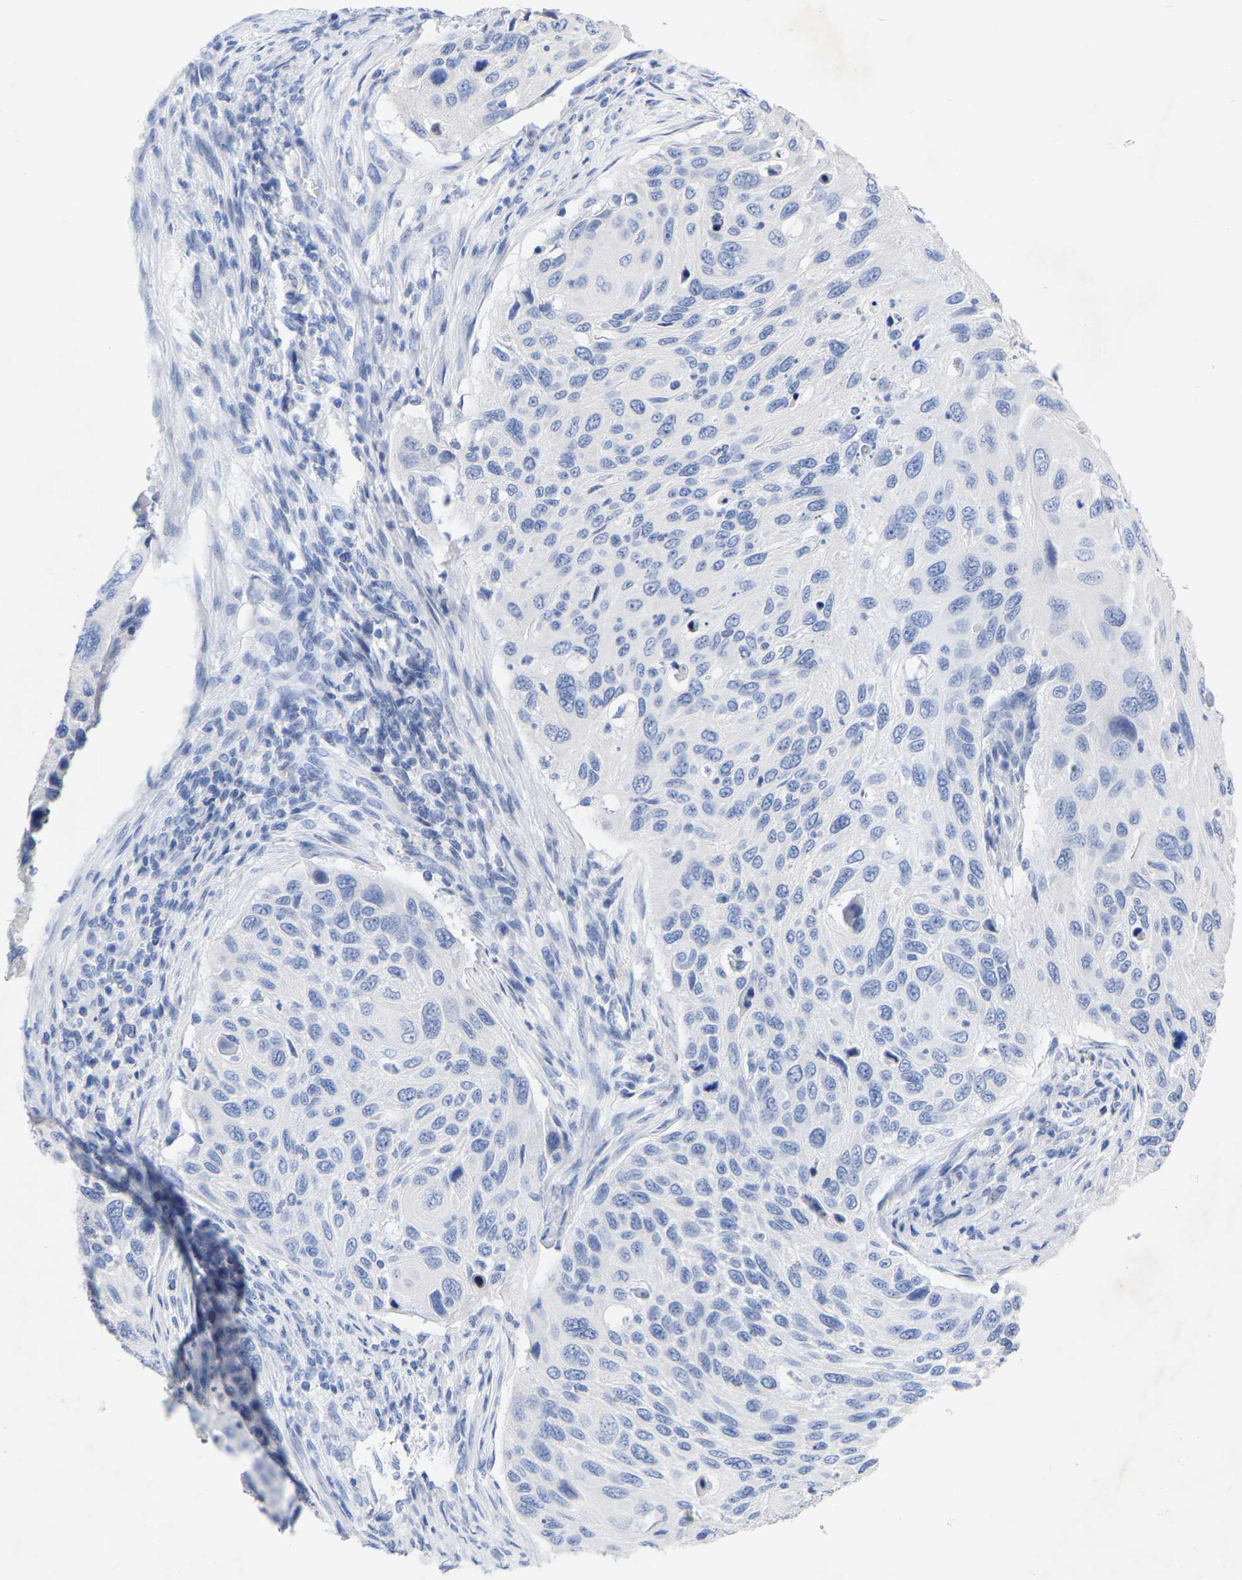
{"staining": {"intensity": "negative", "quantity": "none", "location": "none"}, "tissue": "cervical cancer", "cell_type": "Tumor cells", "image_type": "cancer", "snomed": [{"axis": "morphology", "description": "Squamous cell carcinoma, NOS"}, {"axis": "topography", "description": "Cervix"}], "caption": "Immunohistochemical staining of human cervical cancer displays no significant expression in tumor cells.", "gene": "ZNF629", "patient": {"sex": "female", "age": 70}}